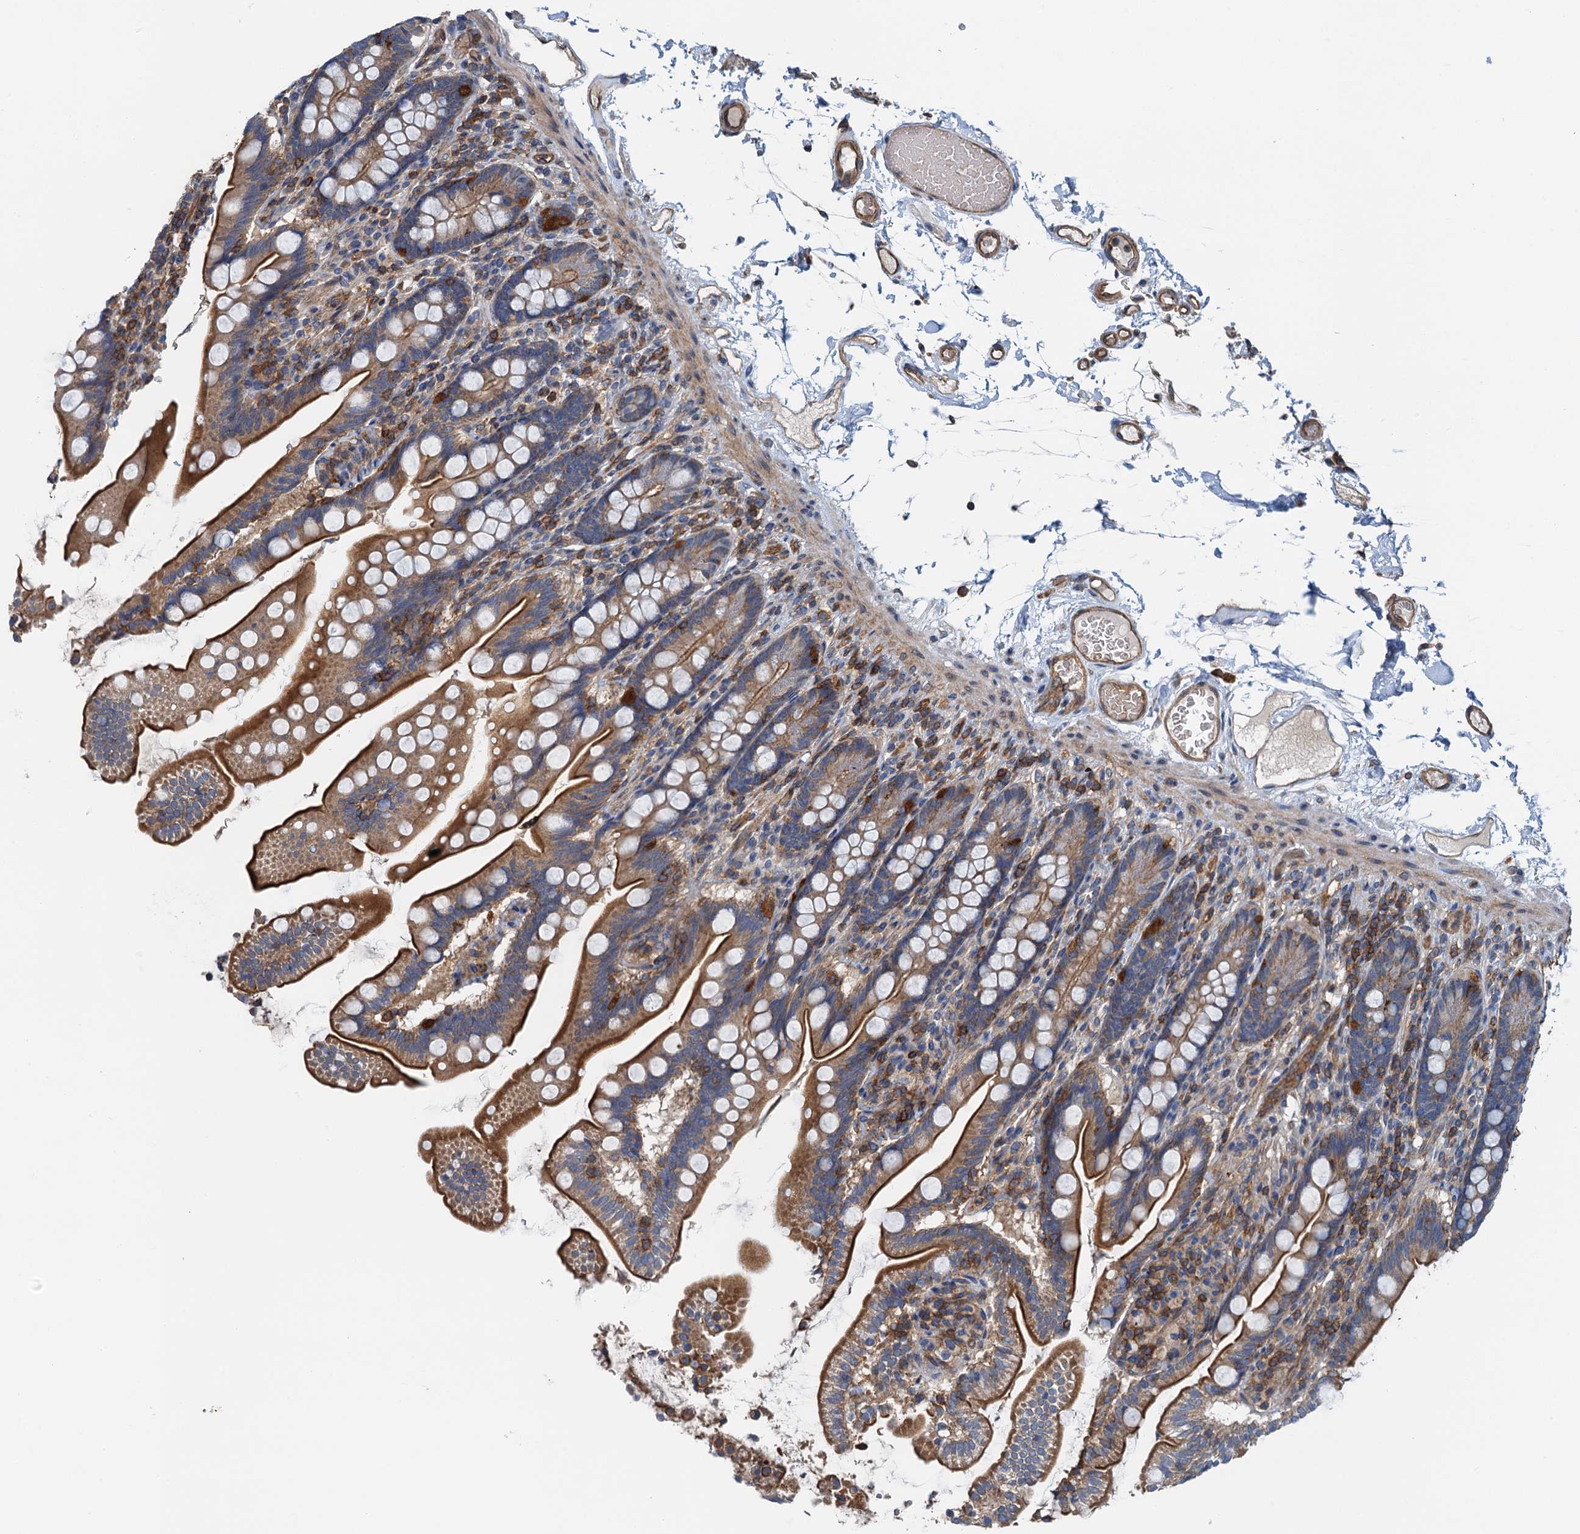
{"staining": {"intensity": "moderate", "quantity": ">75%", "location": "cytoplasmic/membranous"}, "tissue": "small intestine", "cell_type": "Glandular cells", "image_type": "normal", "snomed": [{"axis": "morphology", "description": "Normal tissue, NOS"}, {"axis": "topography", "description": "Small intestine"}], "caption": "Normal small intestine shows moderate cytoplasmic/membranous staining in about >75% of glandular cells, visualized by immunohistochemistry.", "gene": "ROGDI", "patient": {"sex": "female", "age": 64}}